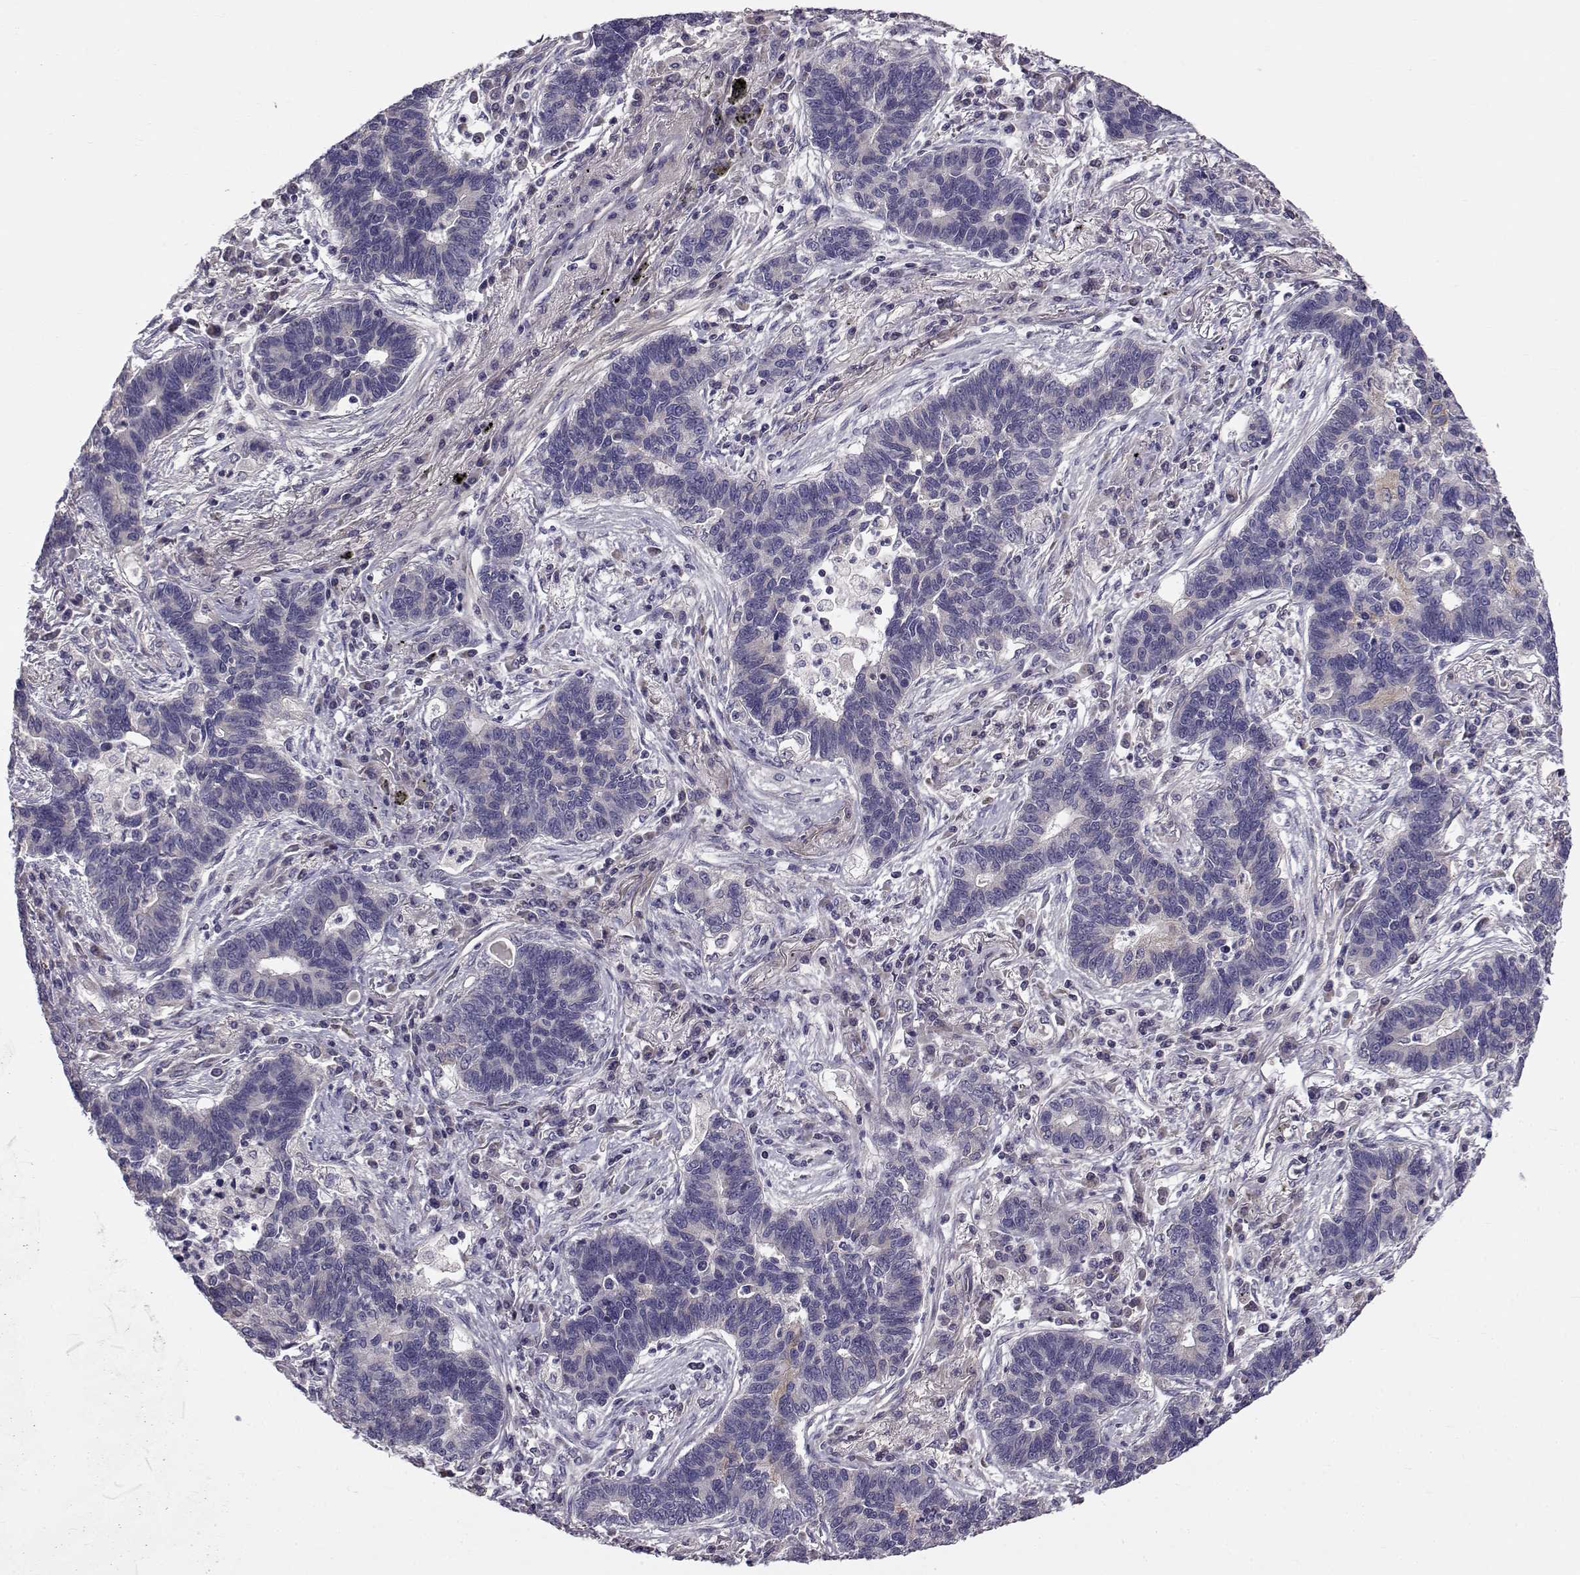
{"staining": {"intensity": "negative", "quantity": "none", "location": "none"}, "tissue": "lung cancer", "cell_type": "Tumor cells", "image_type": "cancer", "snomed": [{"axis": "morphology", "description": "Adenocarcinoma, NOS"}, {"axis": "topography", "description": "Lung"}], "caption": "This histopathology image is of lung cancer (adenocarcinoma) stained with IHC to label a protein in brown with the nuclei are counter-stained blue. There is no positivity in tumor cells. Brightfield microscopy of immunohistochemistry stained with DAB (3,3'-diaminobenzidine) (brown) and hematoxylin (blue), captured at high magnification.", "gene": "PEX5L", "patient": {"sex": "female", "age": 57}}